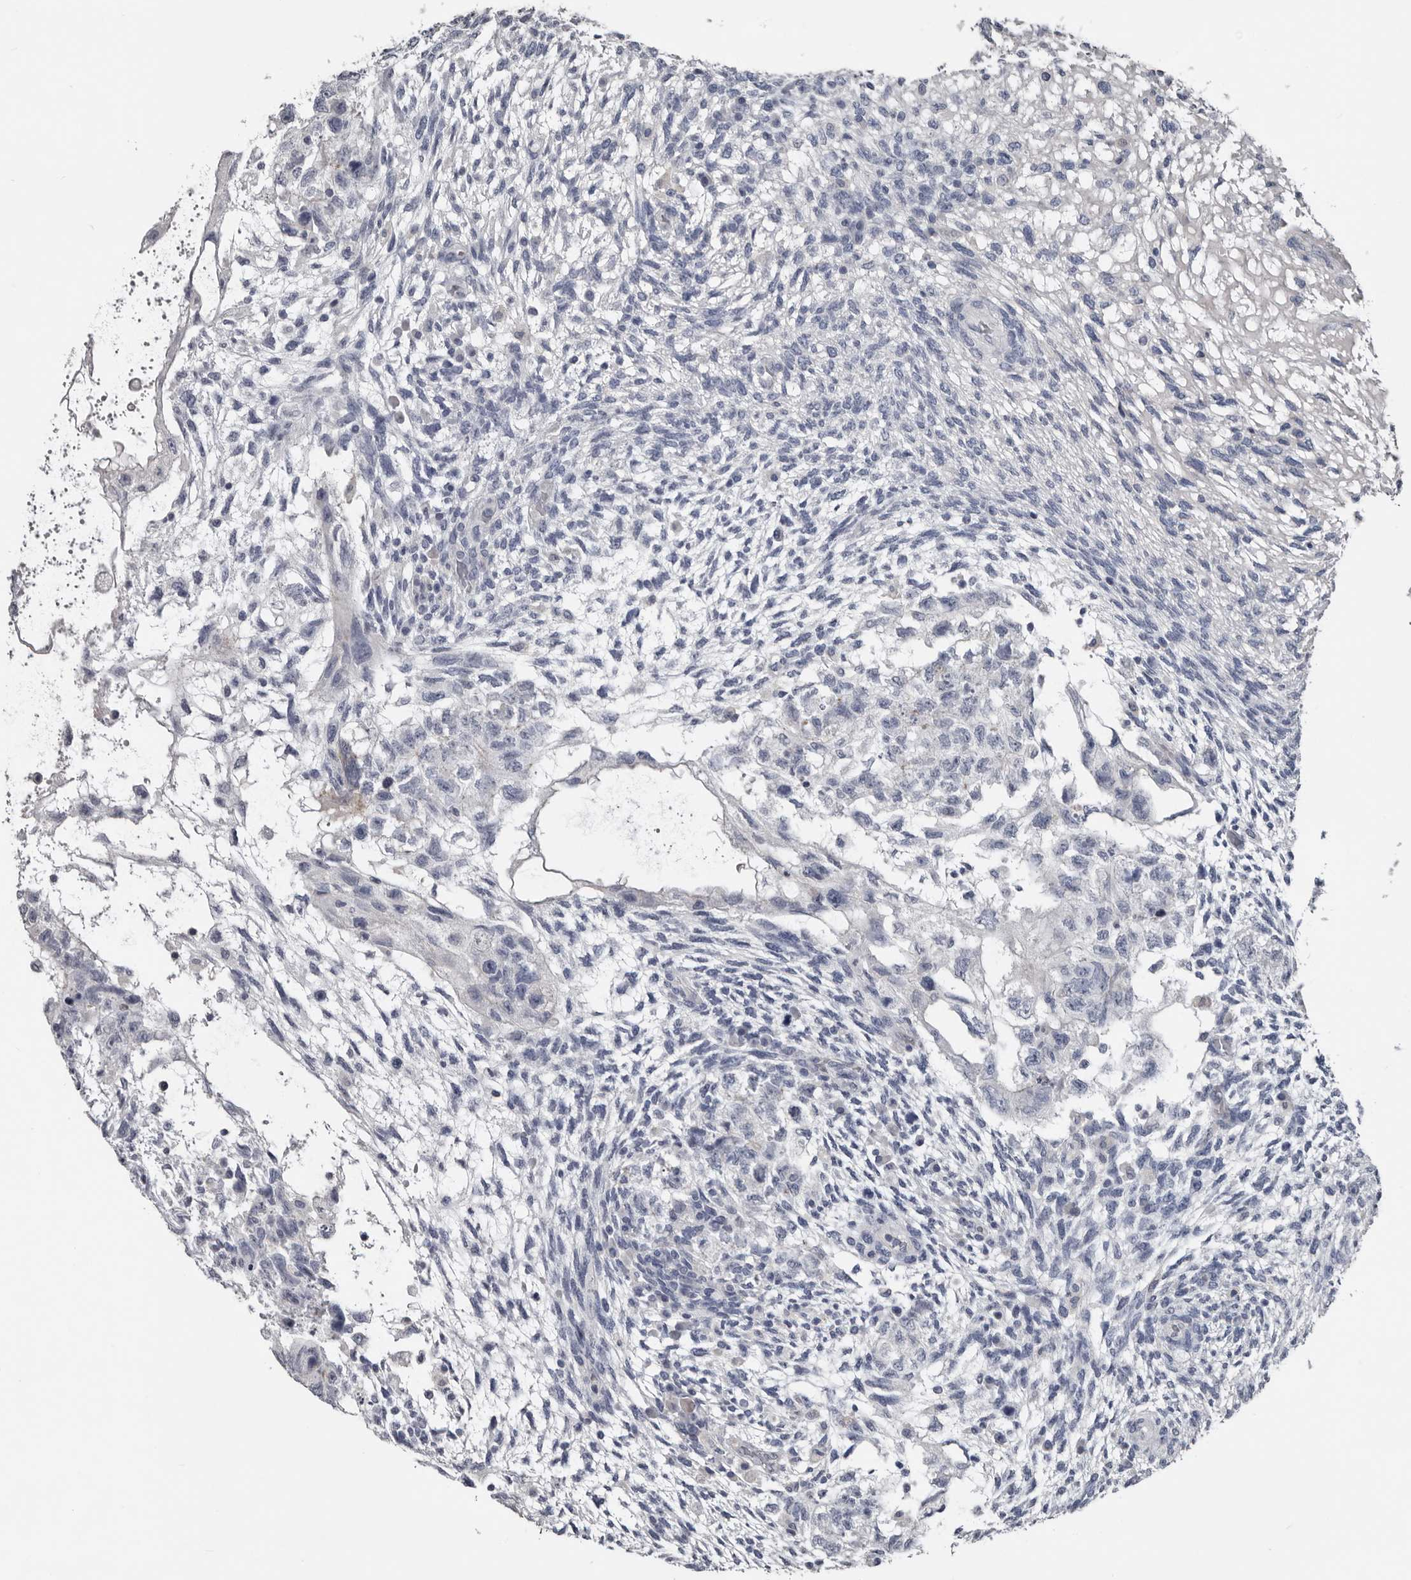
{"staining": {"intensity": "negative", "quantity": "none", "location": "none"}, "tissue": "testis cancer", "cell_type": "Tumor cells", "image_type": "cancer", "snomed": [{"axis": "morphology", "description": "Normal tissue, NOS"}, {"axis": "morphology", "description": "Carcinoma, Embryonal, NOS"}, {"axis": "topography", "description": "Testis"}], "caption": "Tumor cells show no significant protein positivity in testis cancer.", "gene": "FABP7", "patient": {"sex": "male", "age": 36}}